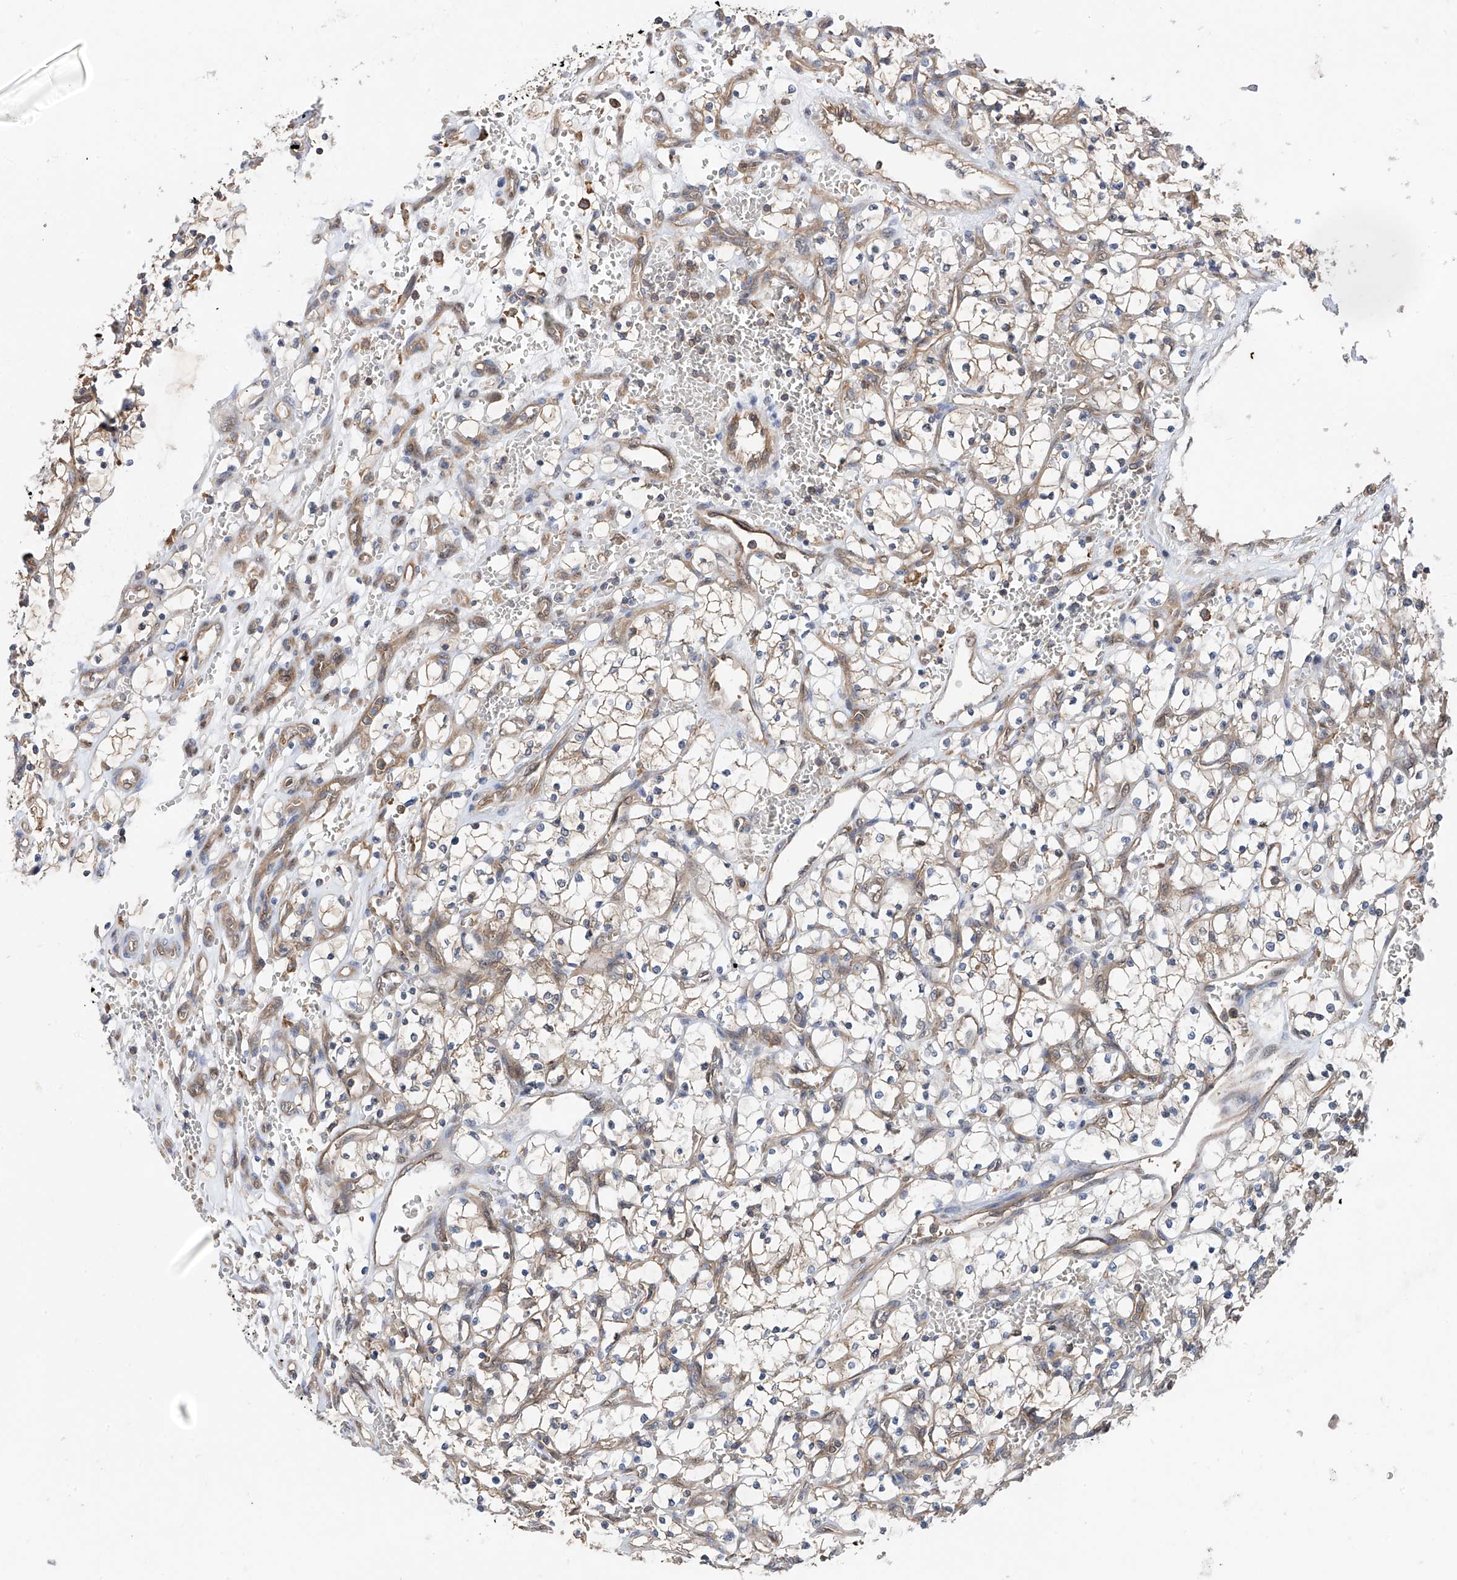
{"staining": {"intensity": "weak", "quantity": "25%-75%", "location": "cytoplasmic/membranous"}, "tissue": "renal cancer", "cell_type": "Tumor cells", "image_type": "cancer", "snomed": [{"axis": "morphology", "description": "Adenocarcinoma, NOS"}, {"axis": "topography", "description": "Kidney"}], "caption": "Renal cancer was stained to show a protein in brown. There is low levels of weak cytoplasmic/membranous positivity in approximately 25%-75% of tumor cells.", "gene": "CHPF", "patient": {"sex": "female", "age": 69}}